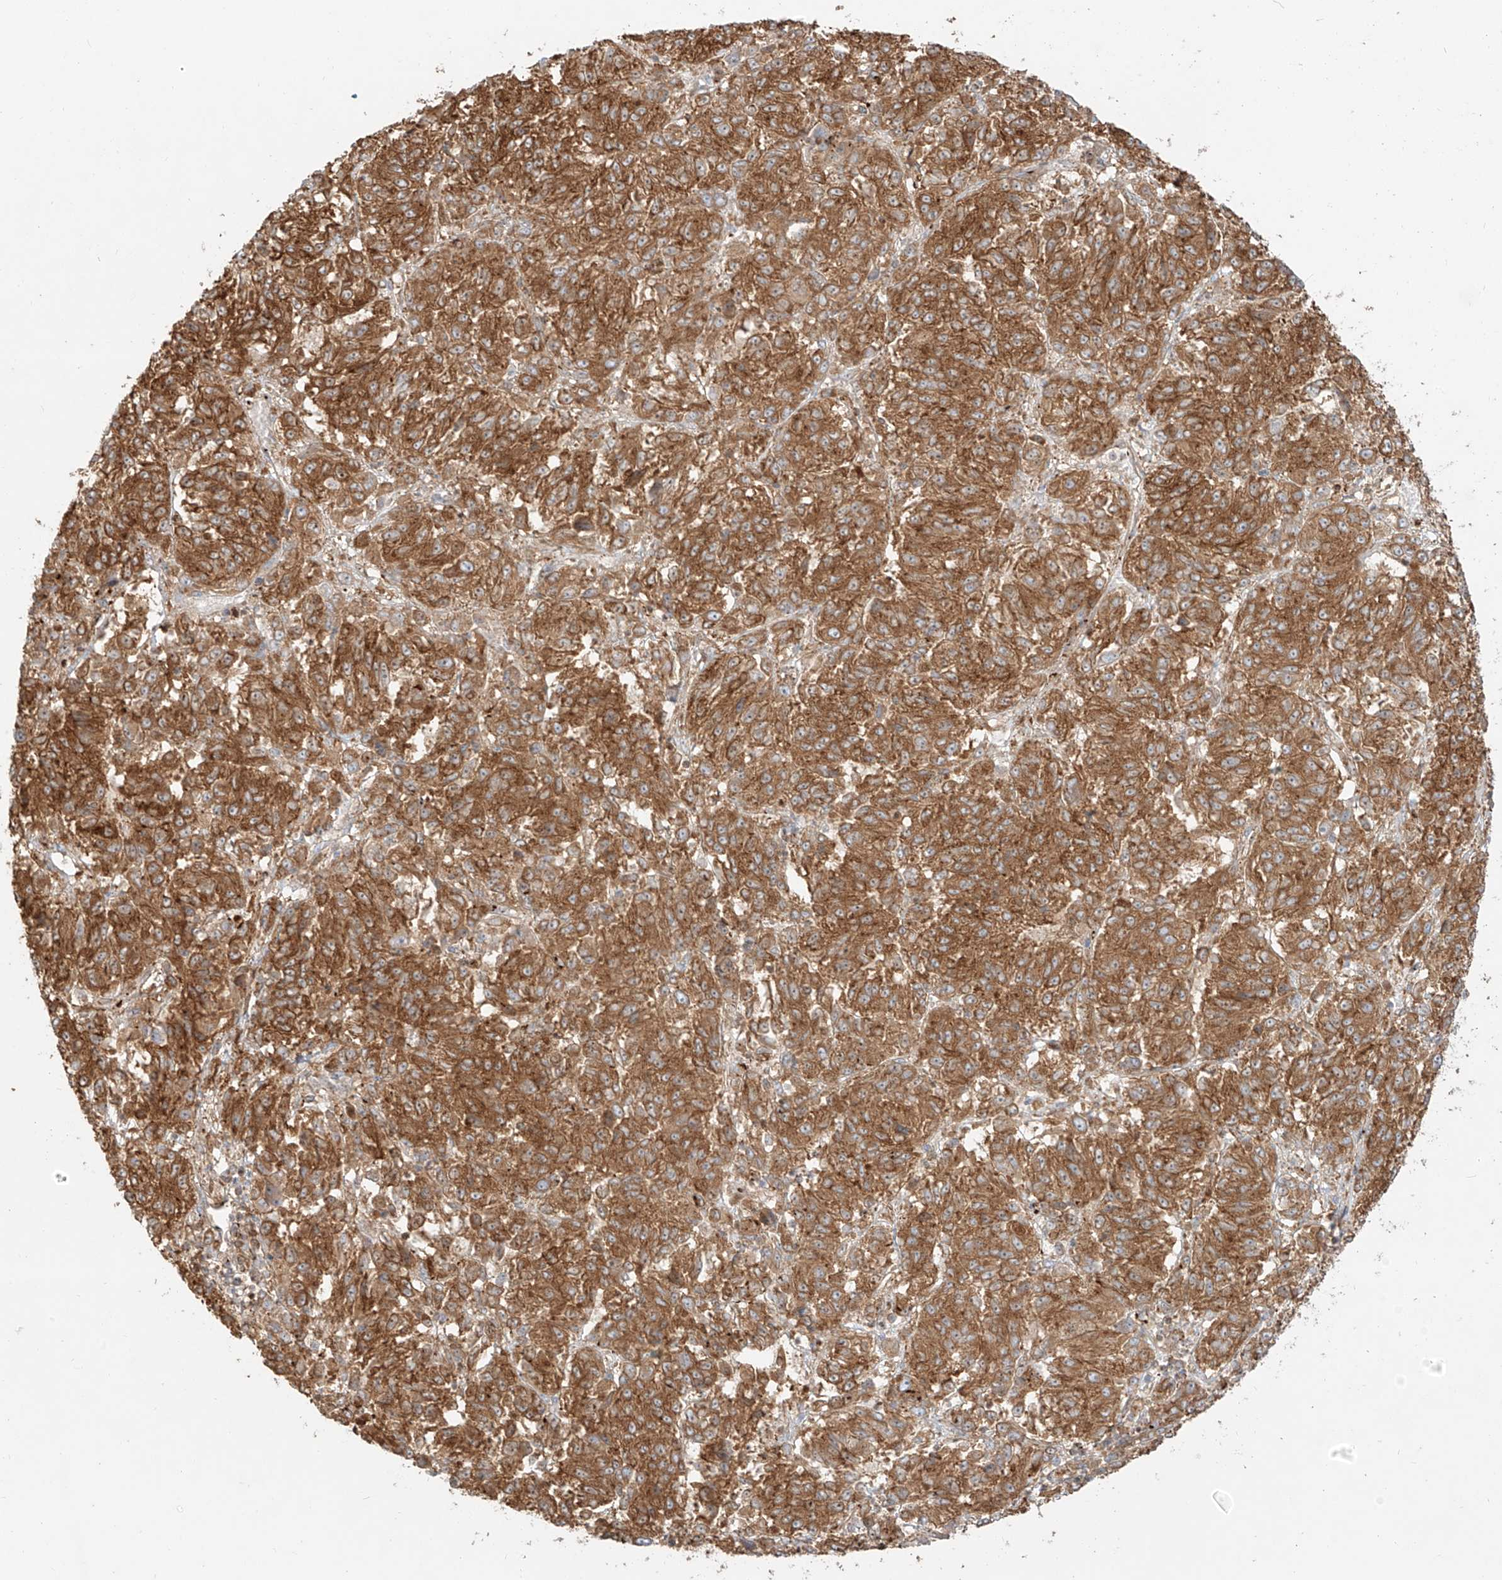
{"staining": {"intensity": "moderate", "quantity": ">75%", "location": "cytoplasmic/membranous"}, "tissue": "melanoma", "cell_type": "Tumor cells", "image_type": "cancer", "snomed": [{"axis": "morphology", "description": "Malignant melanoma, Metastatic site"}, {"axis": "topography", "description": "Lung"}], "caption": "Melanoma stained with IHC demonstrates moderate cytoplasmic/membranous staining in approximately >75% of tumor cells.", "gene": "SNX9", "patient": {"sex": "male", "age": 64}}